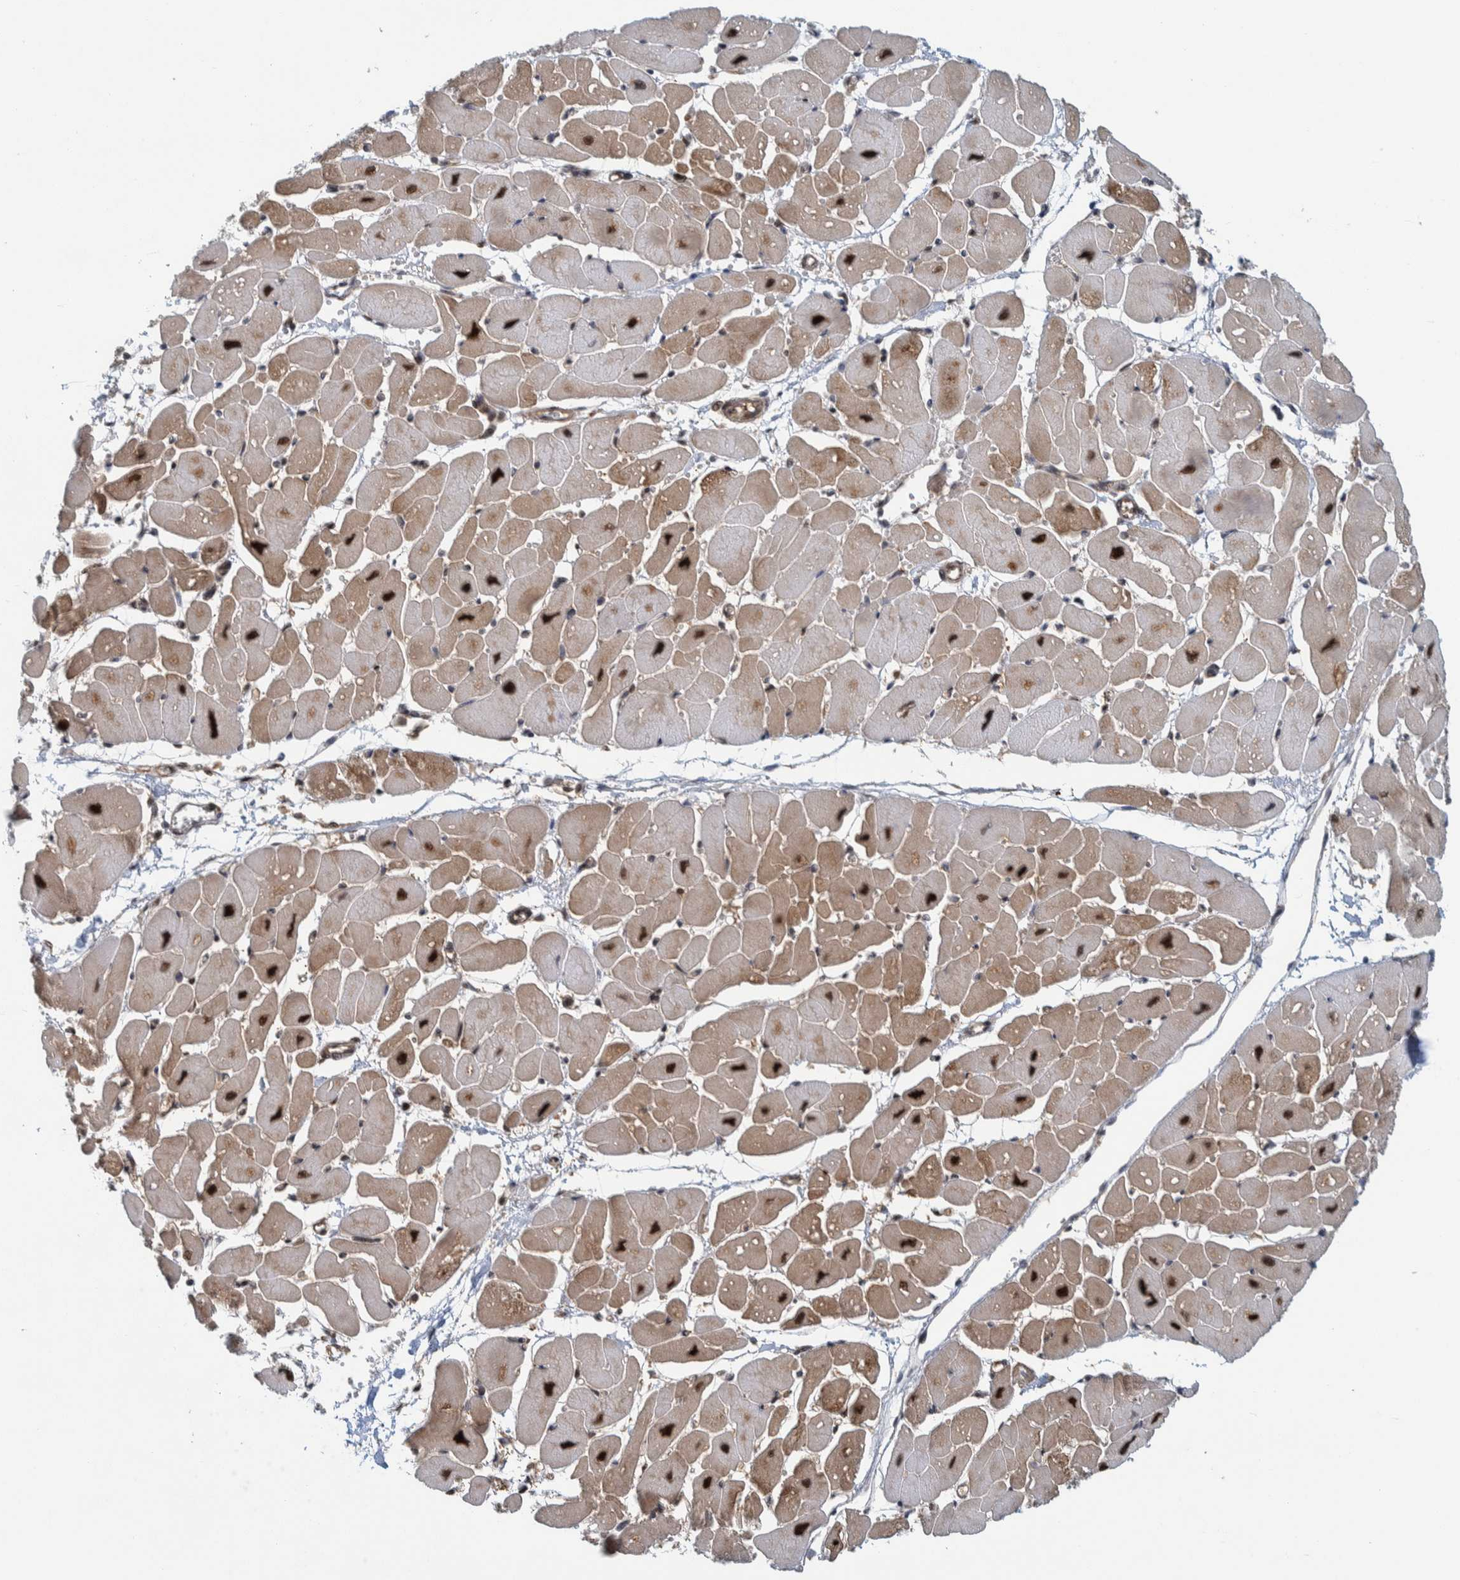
{"staining": {"intensity": "strong", "quantity": ">75%", "location": "nuclear"}, "tissue": "heart muscle", "cell_type": "Cardiomyocytes", "image_type": "normal", "snomed": [{"axis": "morphology", "description": "Normal tissue, NOS"}, {"axis": "topography", "description": "Heart"}], "caption": "Immunohistochemistry (DAB (3,3'-diaminobenzidine)) staining of benign human heart muscle displays strong nuclear protein staining in approximately >75% of cardiomyocytes. Ihc stains the protein in brown and the nuclei are stained blue.", "gene": "COPS3", "patient": {"sex": "female", "age": 54}}